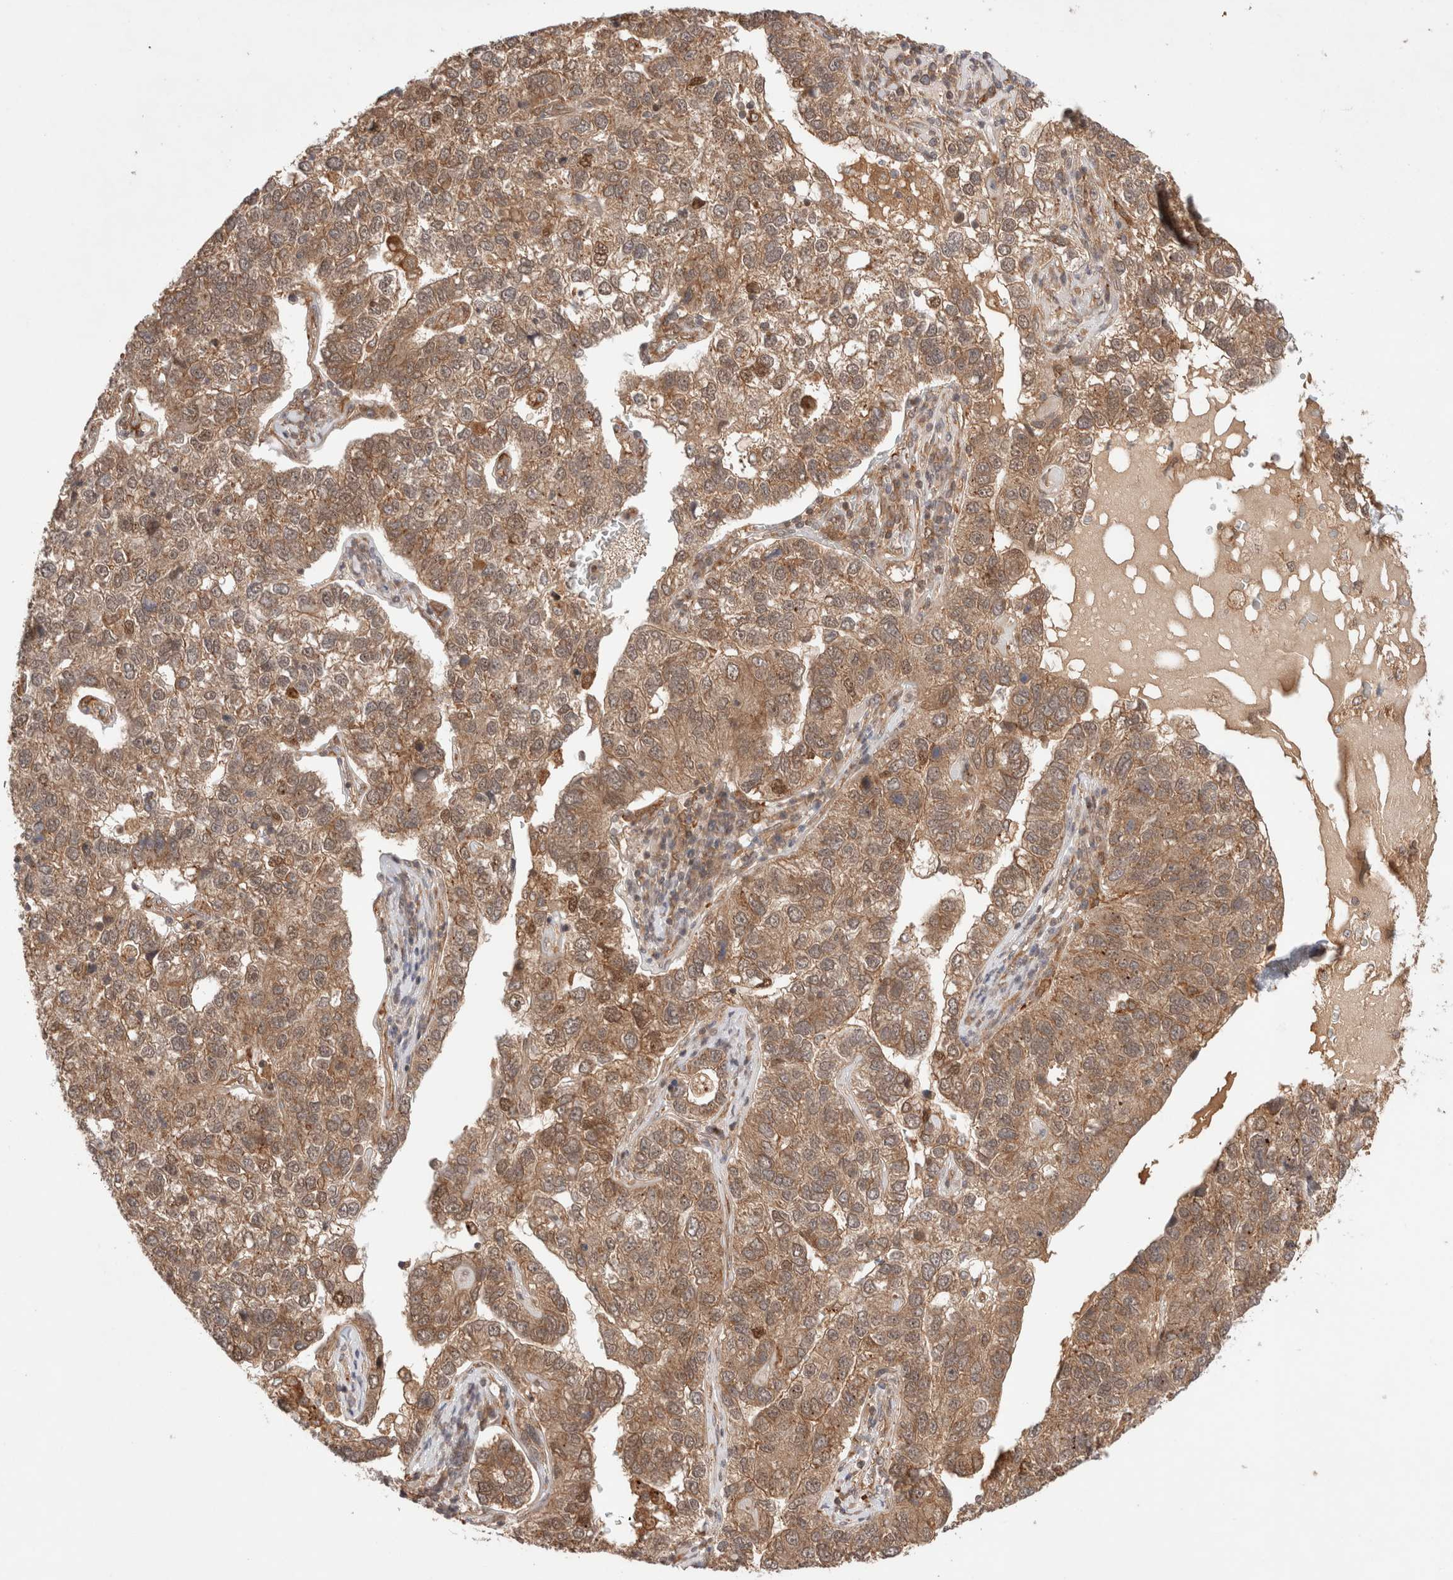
{"staining": {"intensity": "moderate", "quantity": ">75%", "location": "cytoplasmic/membranous,nuclear"}, "tissue": "pancreatic cancer", "cell_type": "Tumor cells", "image_type": "cancer", "snomed": [{"axis": "morphology", "description": "Adenocarcinoma, NOS"}, {"axis": "topography", "description": "Pancreas"}], "caption": "Immunohistochemistry (IHC) (DAB (3,3'-diaminobenzidine)) staining of adenocarcinoma (pancreatic) reveals moderate cytoplasmic/membranous and nuclear protein expression in about >75% of tumor cells.", "gene": "SIKE1", "patient": {"sex": "female", "age": 61}}